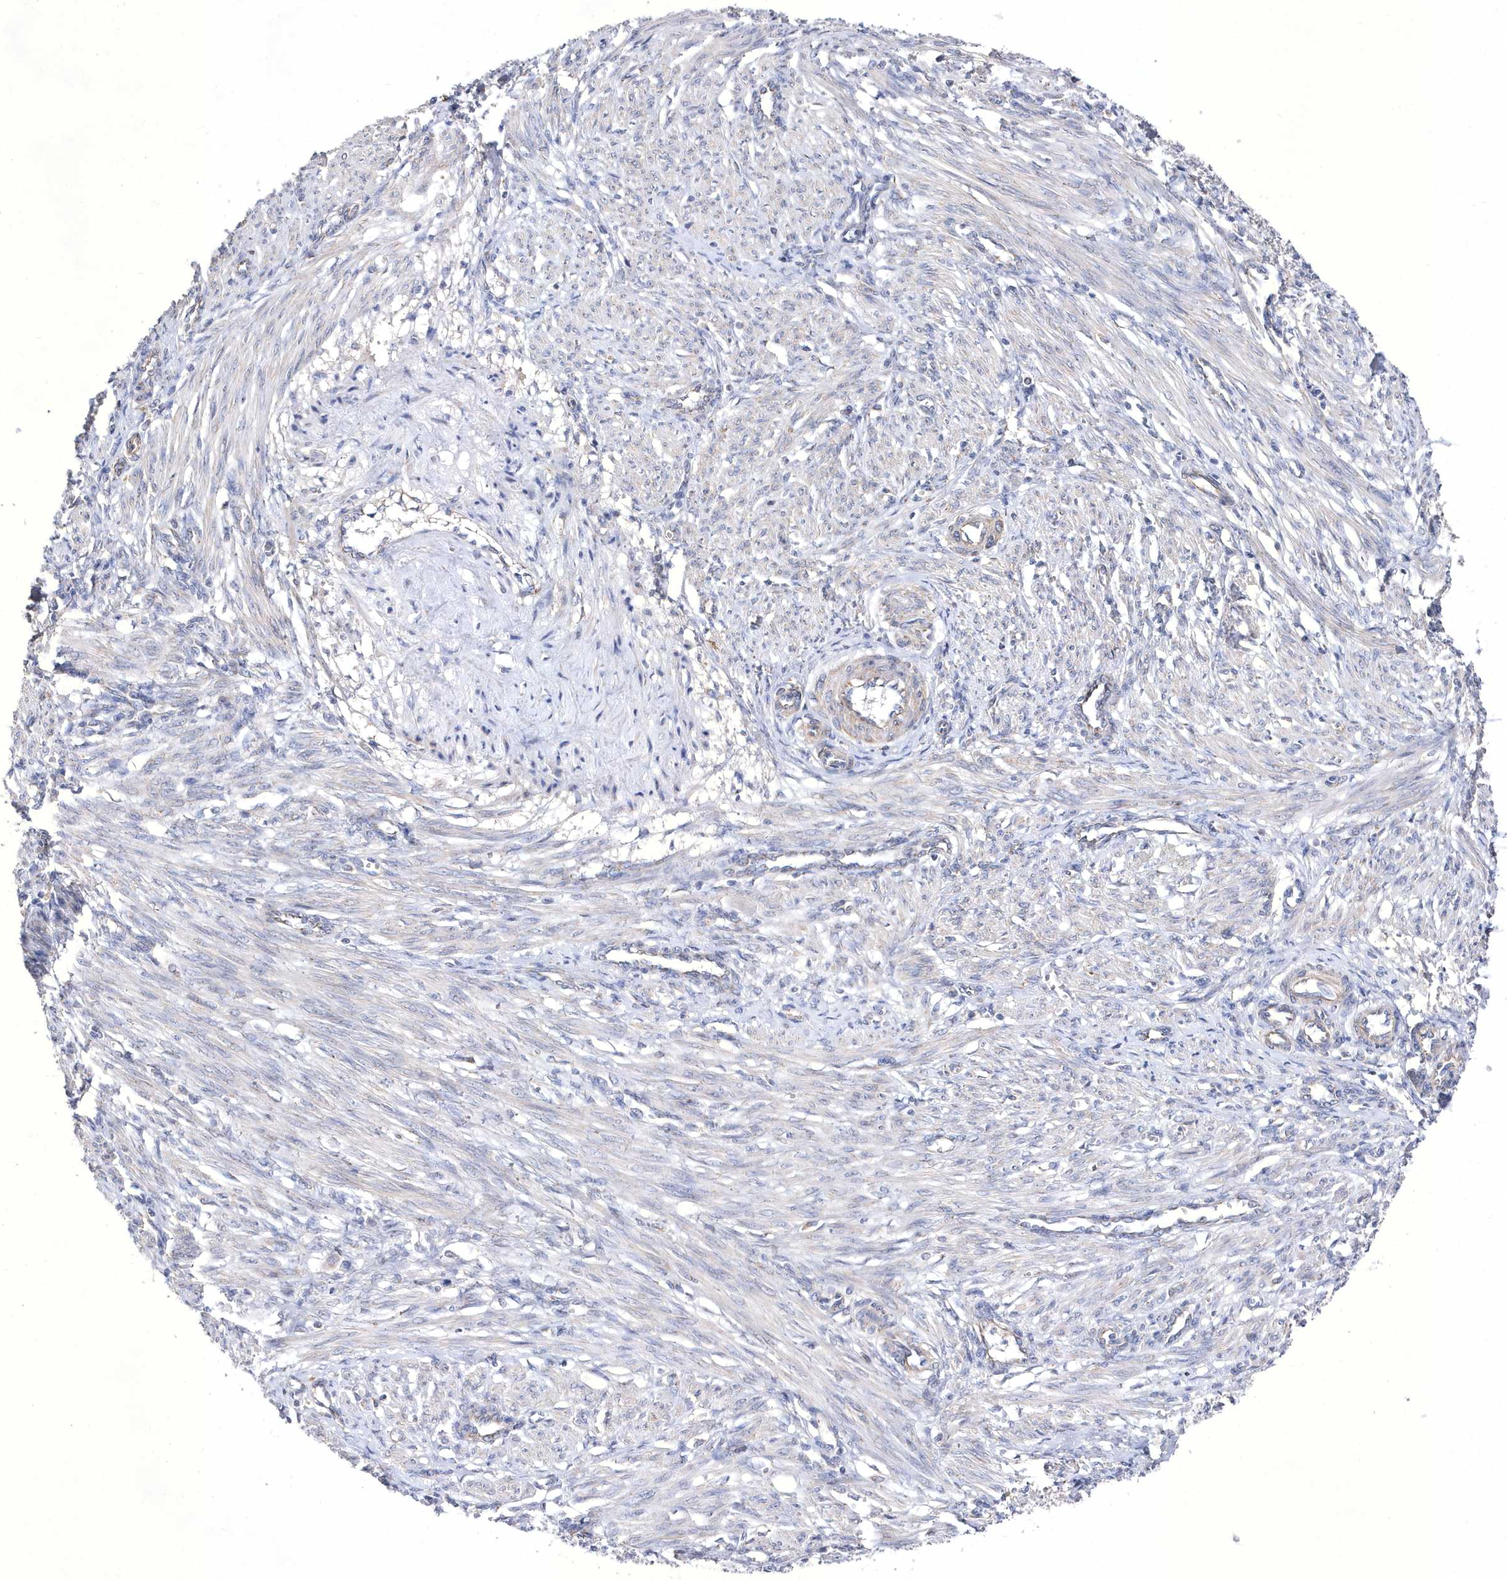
{"staining": {"intensity": "weak", "quantity": "25%-75%", "location": "cytoplasmic/membranous"}, "tissue": "smooth muscle", "cell_type": "Smooth muscle cells", "image_type": "normal", "snomed": [{"axis": "morphology", "description": "Normal tissue, NOS"}, {"axis": "topography", "description": "Endometrium"}], "caption": "An IHC photomicrograph of normal tissue is shown. Protein staining in brown highlights weak cytoplasmic/membranous positivity in smooth muscle within smooth muscle cells. (IHC, brightfield microscopy, high magnification).", "gene": "METTL8", "patient": {"sex": "female", "age": 33}}